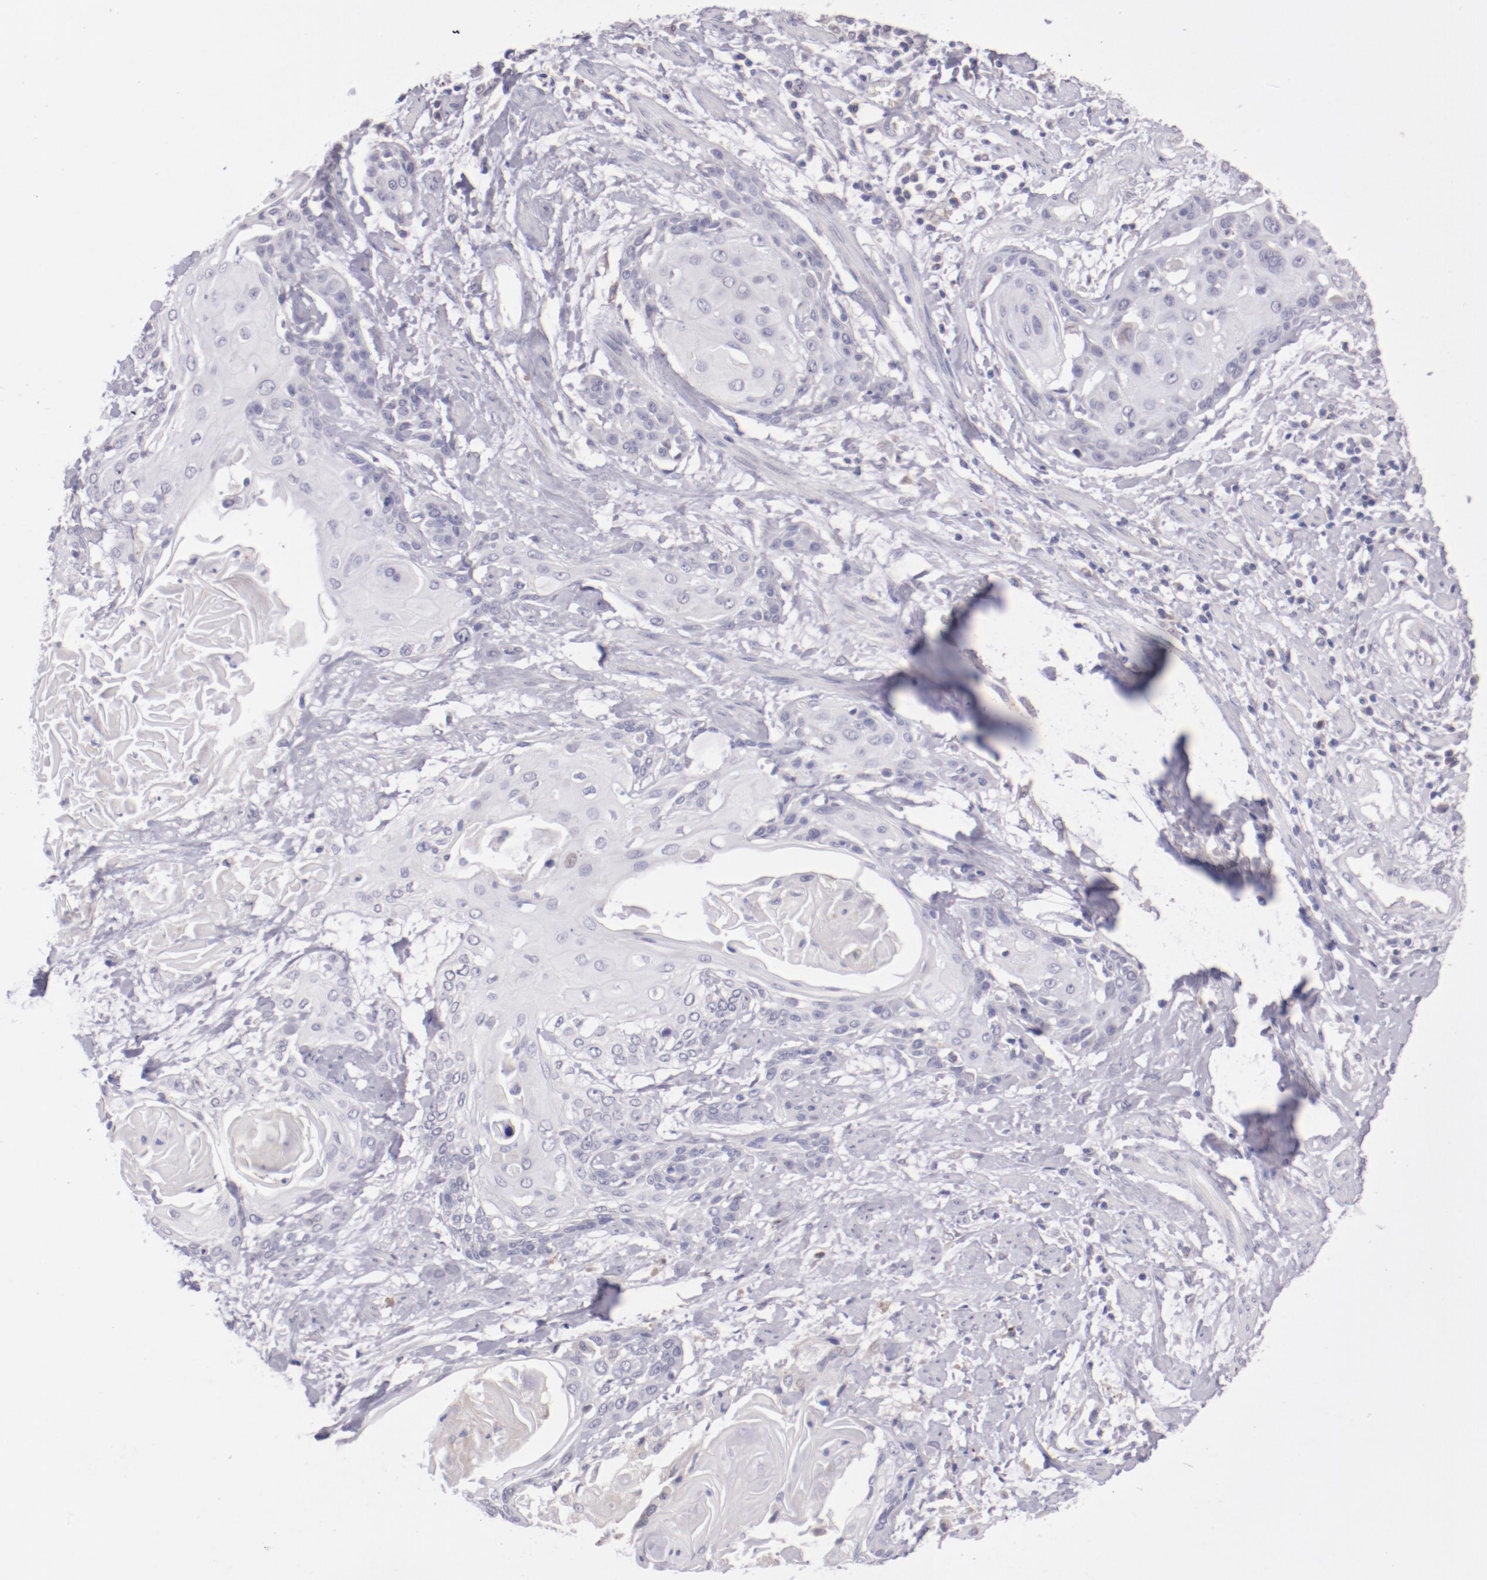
{"staining": {"intensity": "negative", "quantity": "none", "location": "none"}, "tissue": "cervical cancer", "cell_type": "Tumor cells", "image_type": "cancer", "snomed": [{"axis": "morphology", "description": "Squamous cell carcinoma, NOS"}, {"axis": "topography", "description": "Cervix"}], "caption": "DAB (3,3'-diaminobenzidine) immunohistochemical staining of cervical cancer displays no significant staining in tumor cells.", "gene": "TRAF3", "patient": {"sex": "female", "age": 57}}